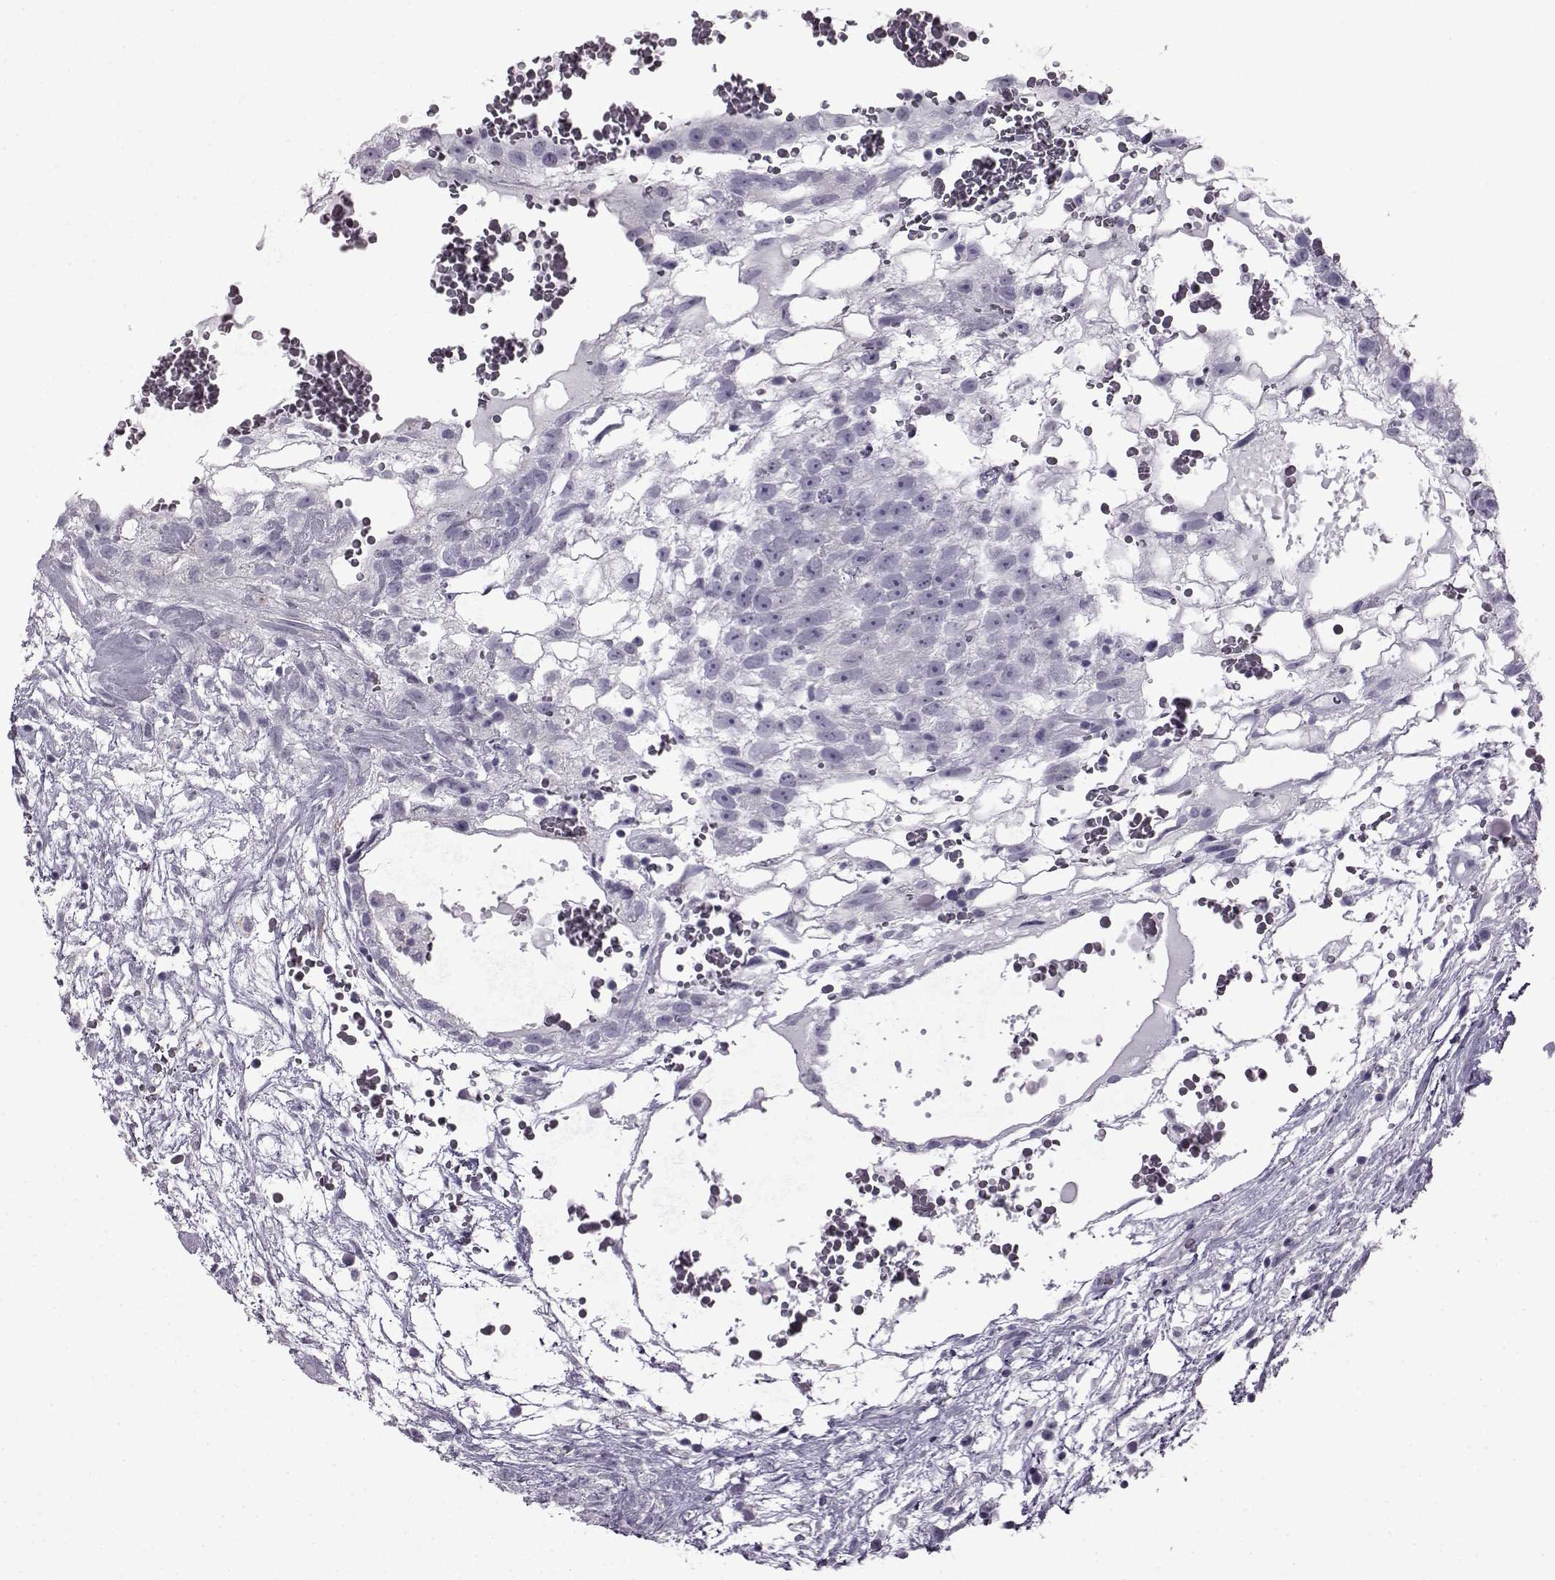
{"staining": {"intensity": "negative", "quantity": "none", "location": "none"}, "tissue": "testis cancer", "cell_type": "Tumor cells", "image_type": "cancer", "snomed": [{"axis": "morphology", "description": "Normal tissue, NOS"}, {"axis": "morphology", "description": "Carcinoma, Embryonal, NOS"}, {"axis": "topography", "description": "Testis"}], "caption": "The immunohistochemistry (IHC) histopathology image has no significant staining in tumor cells of testis cancer (embryonal carcinoma) tissue.", "gene": "SLC28A2", "patient": {"sex": "male", "age": 32}}